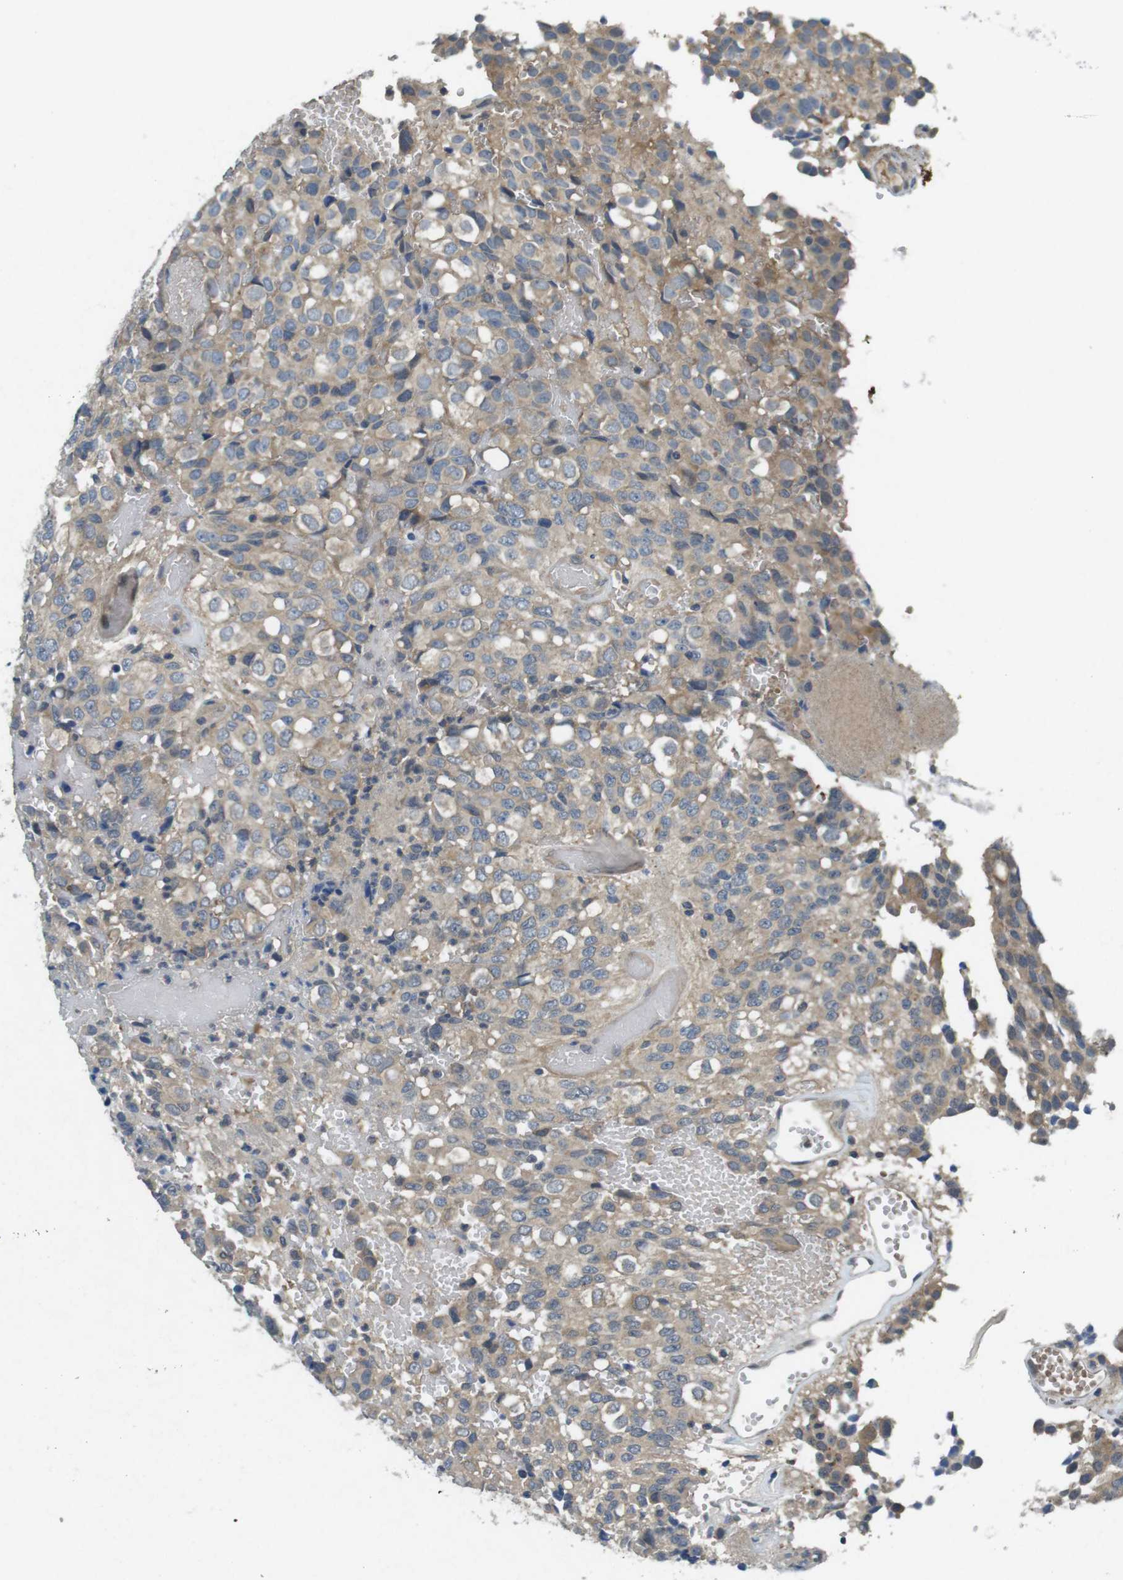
{"staining": {"intensity": "weak", "quantity": "25%-75%", "location": "cytoplasmic/membranous"}, "tissue": "glioma", "cell_type": "Tumor cells", "image_type": "cancer", "snomed": [{"axis": "morphology", "description": "Glioma, malignant, High grade"}, {"axis": "topography", "description": "Brain"}], "caption": "Human high-grade glioma (malignant) stained with a brown dye shows weak cytoplasmic/membranous positive staining in about 25%-75% of tumor cells.", "gene": "SUGT1", "patient": {"sex": "male", "age": 32}}